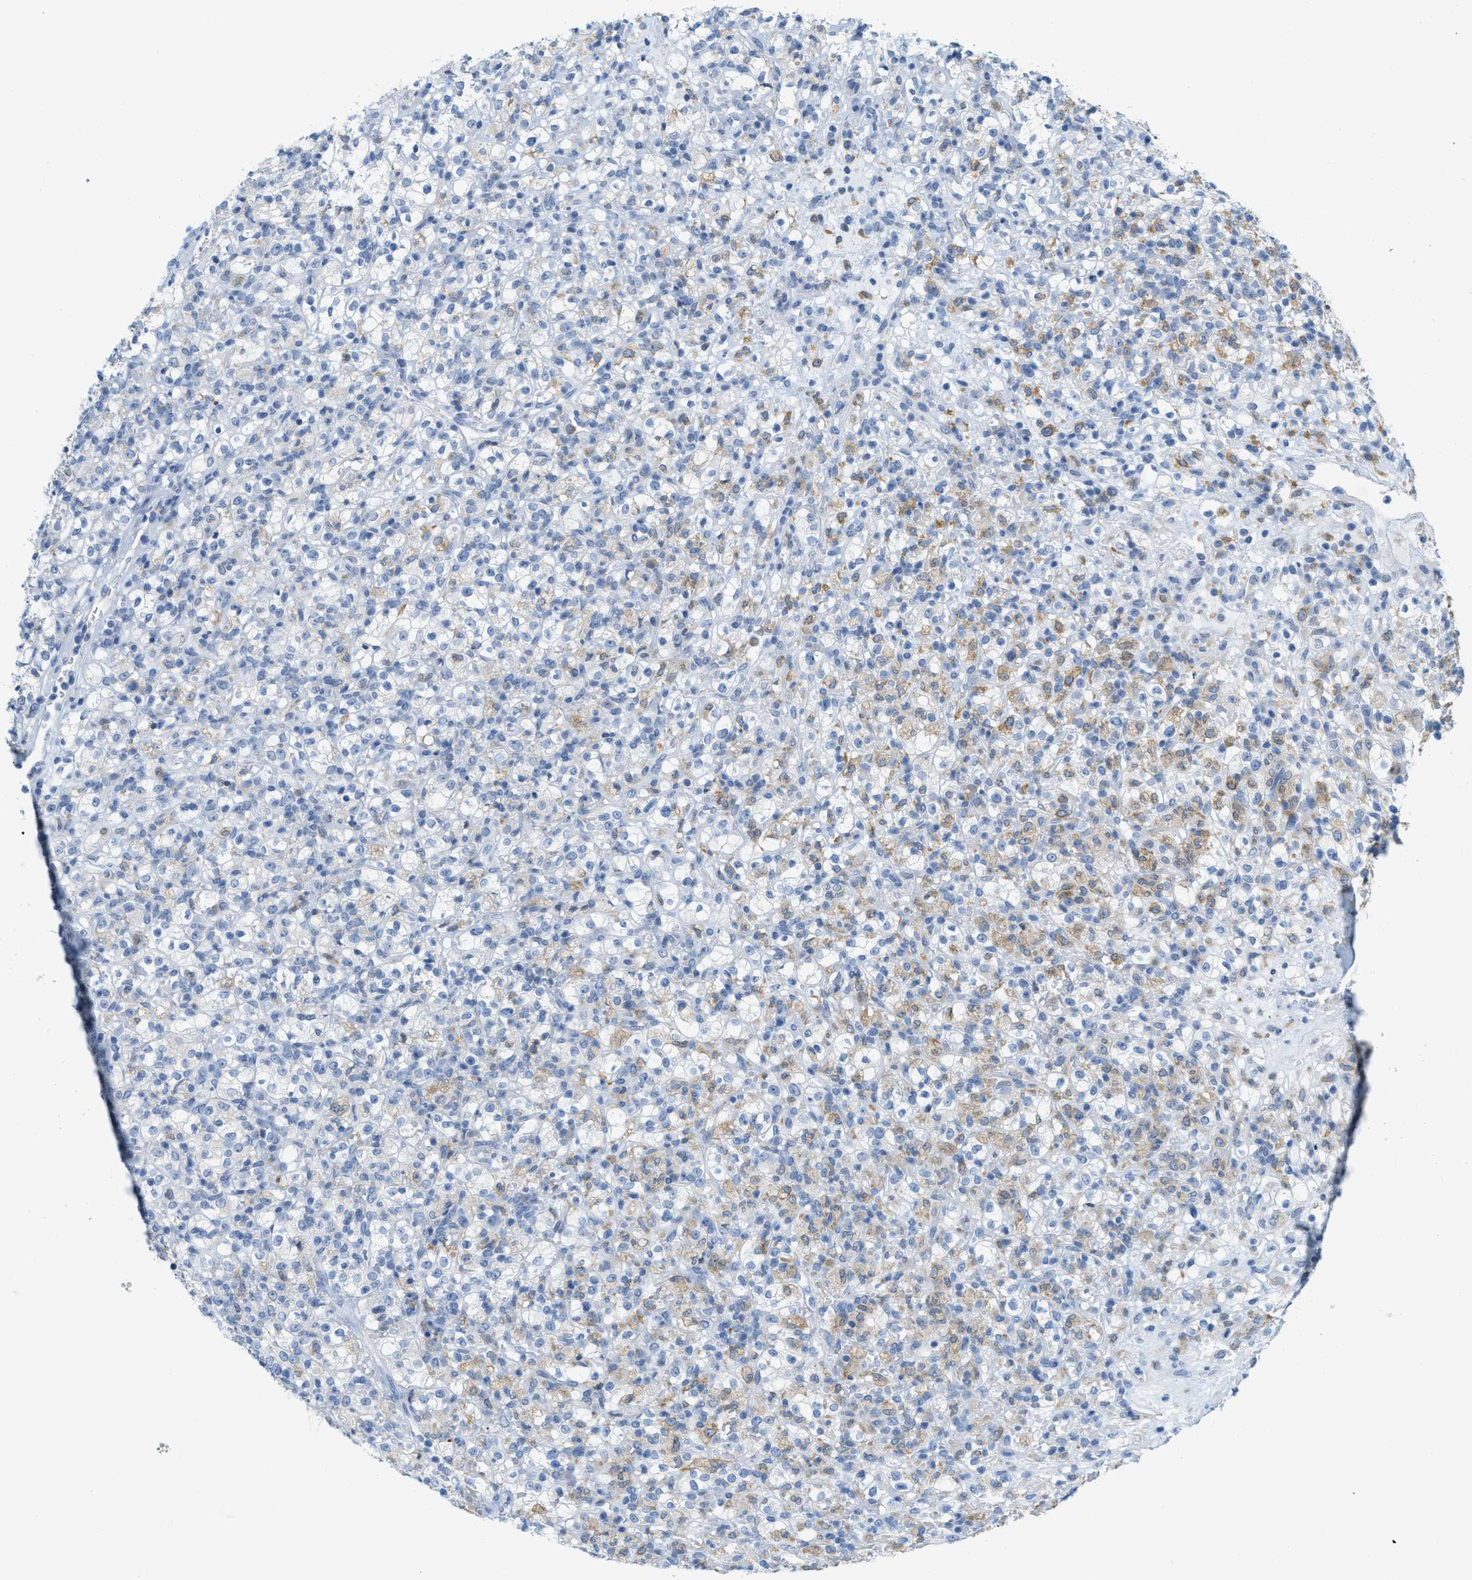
{"staining": {"intensity": "weak", "quantity": "<25%", "location": "cytoplasmic/membranous"}, "tissue": "renal cancer", "cell_type": "Tumor cells", "image_type": "cancer", "snomed": [{"axis": "morphology", "description": "Normal tissue, NOS"}, {"axis": "morphology", "description": "Adenocarcinoma, NOS"}, {"axis": "topography", "description": "Kidney"}], "caption": "This is a histopathology image of immunohistochemistry (IHC) staining of renal cancer (adenocarcinoma), which shows no positivity in tumor cells.", "gene": "TEX264", "patient": {"sex": "female", "age": 72}}